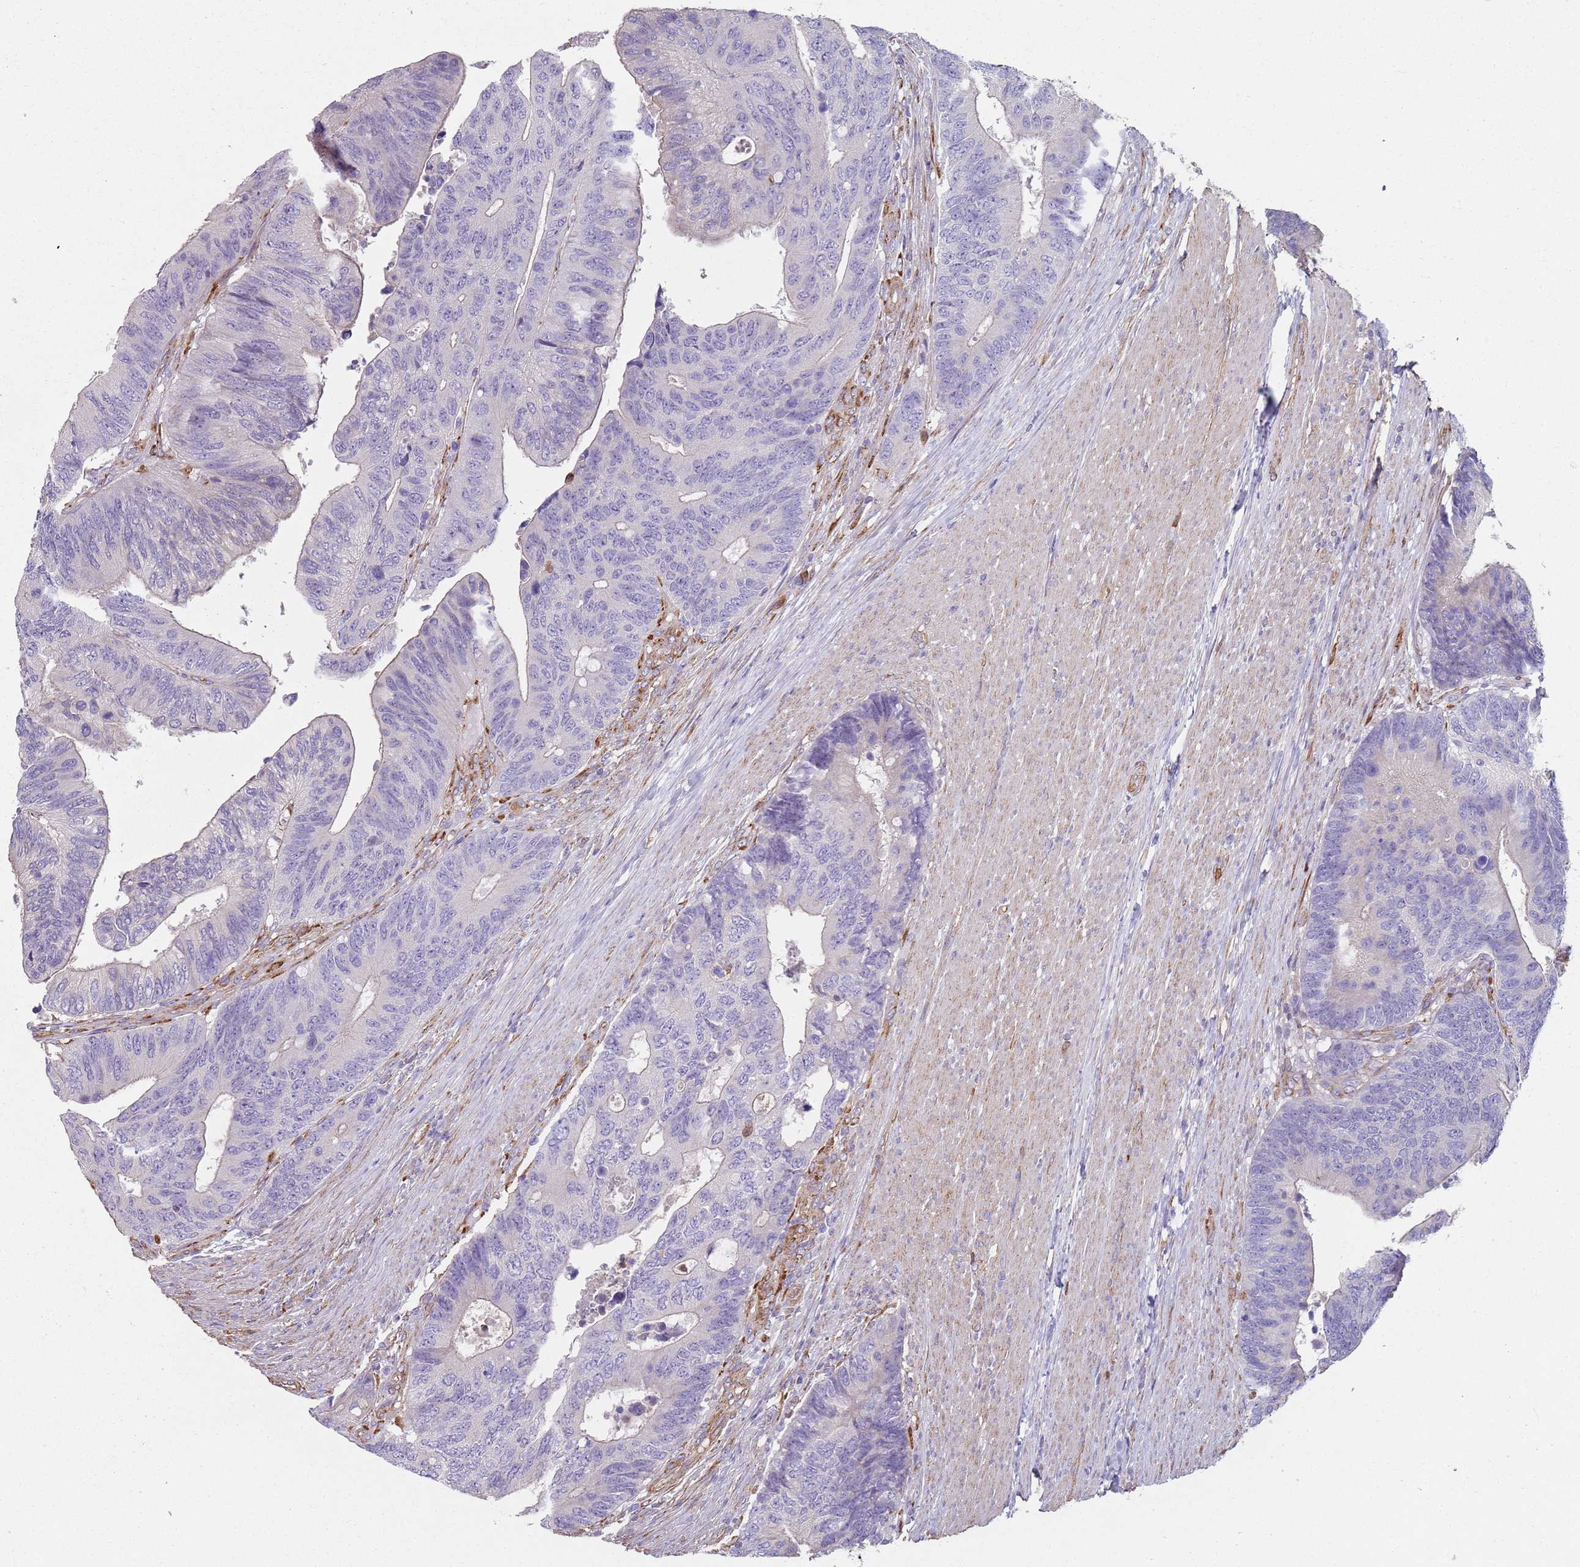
{"staining": {"intensity": "negative", "quantity": "none", "location": "none"}, "tissue": "colorectal cancer", "cell_type": "Tumor cells", "image_type": "cancer", "snomed": [{"axis": "morphology", "description": "Adenocarcinoma, NOS"}, {"axis": "topography", "description": "Colon"}], "caption": "This micrograph is of colorectal cancer stained with IHC to label a protein in brown with the nuclei are counter-stained blue. There is no positivity in tumor cells.", "gene": "PHLPP2", "patient": {"sex": "male", "age": 87}}